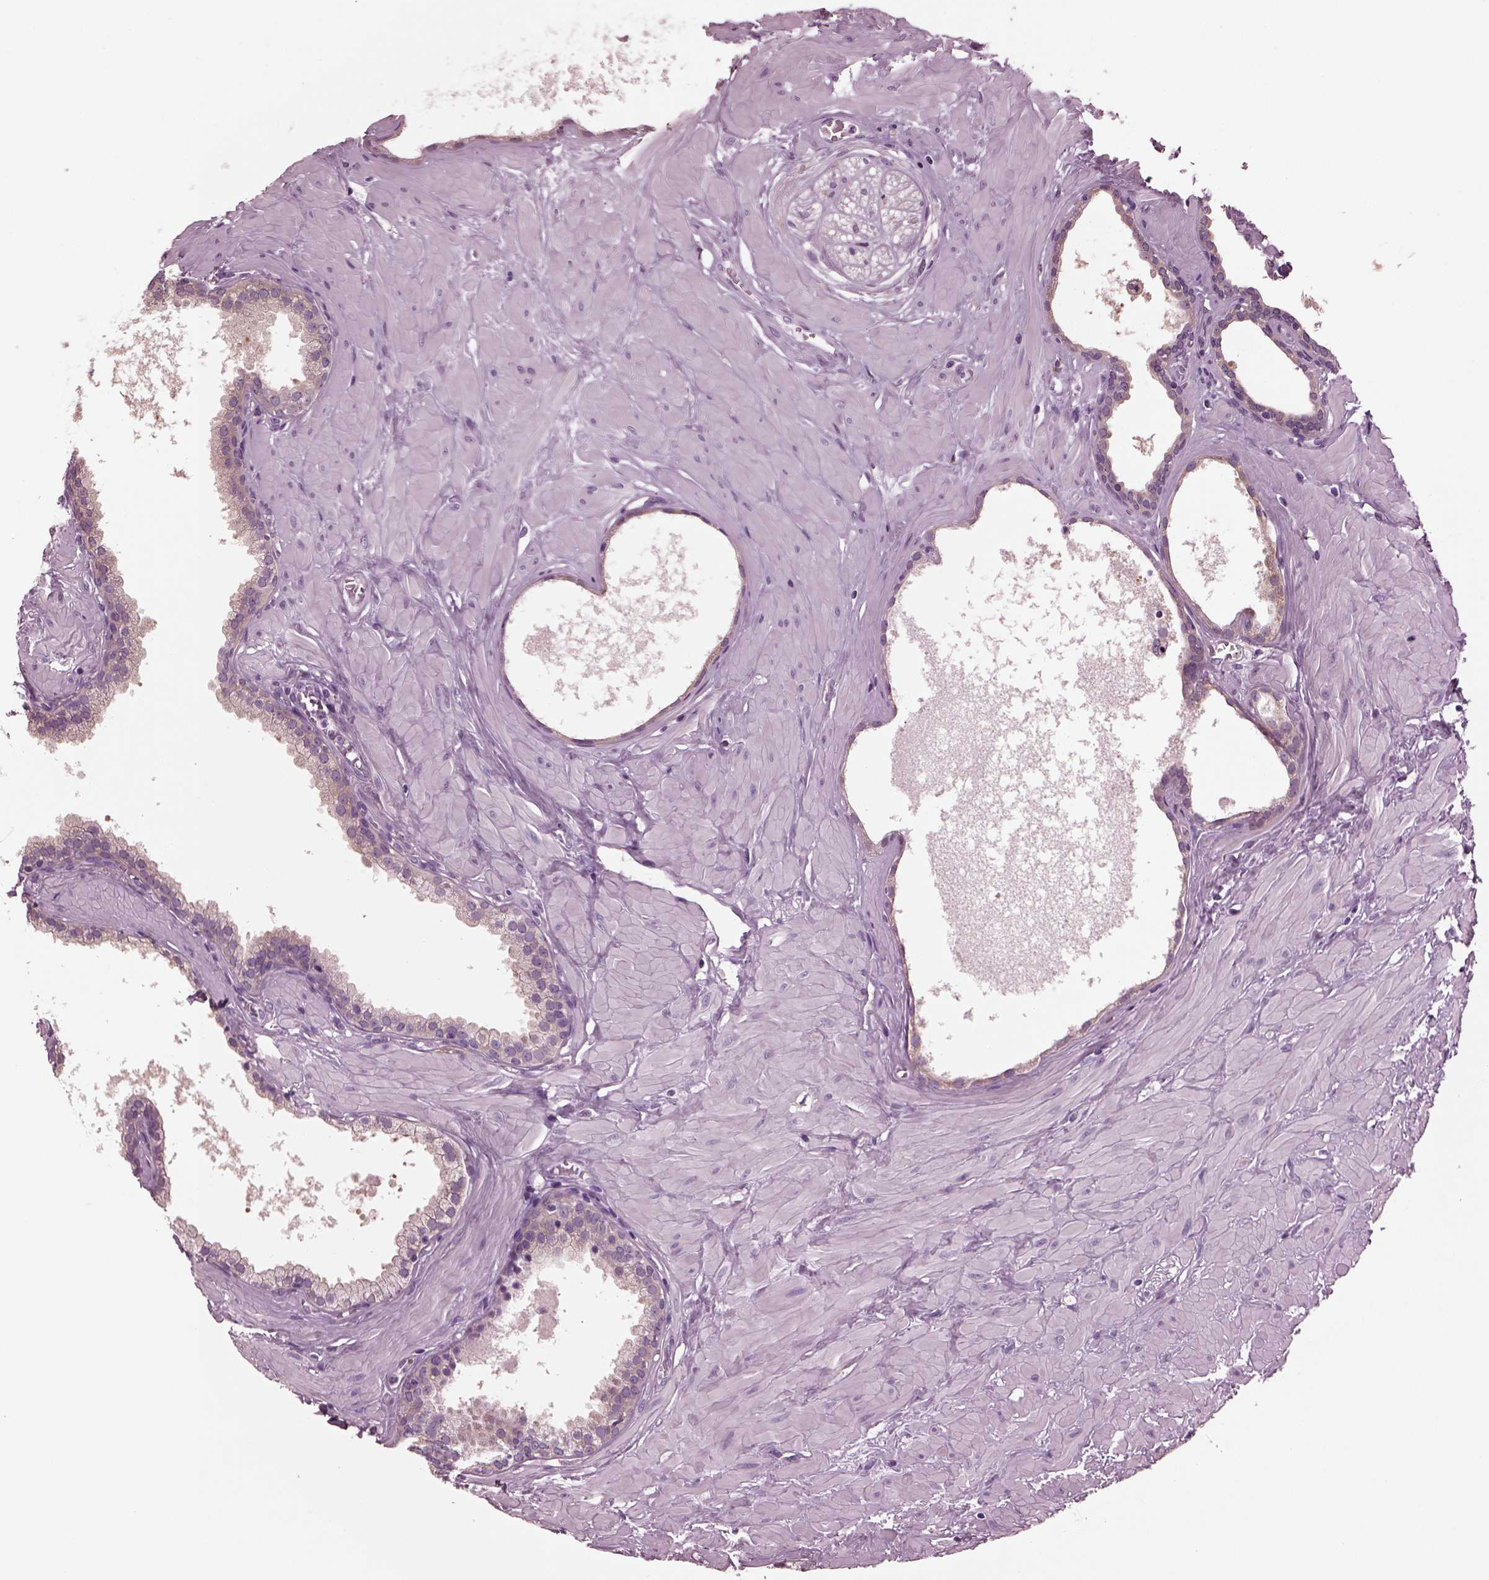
{"staining": {"intensity": "negative", "quantity": "none", "location": "none"}, "tissue": "prostate", "cell_type": "Glandular cells", "image_type": "normal", "snomed": [{"axis": "morphology", "description": "Normal tissue, NOS"}, {"axis": "topography", "description": "Prostate"}], "caption": "A photomicrograph of prostate stained for a protein exhibits no brown staining in glandular cells.", "gene": "SHTN1", "patient": {"sex": "male", "age": 48}}